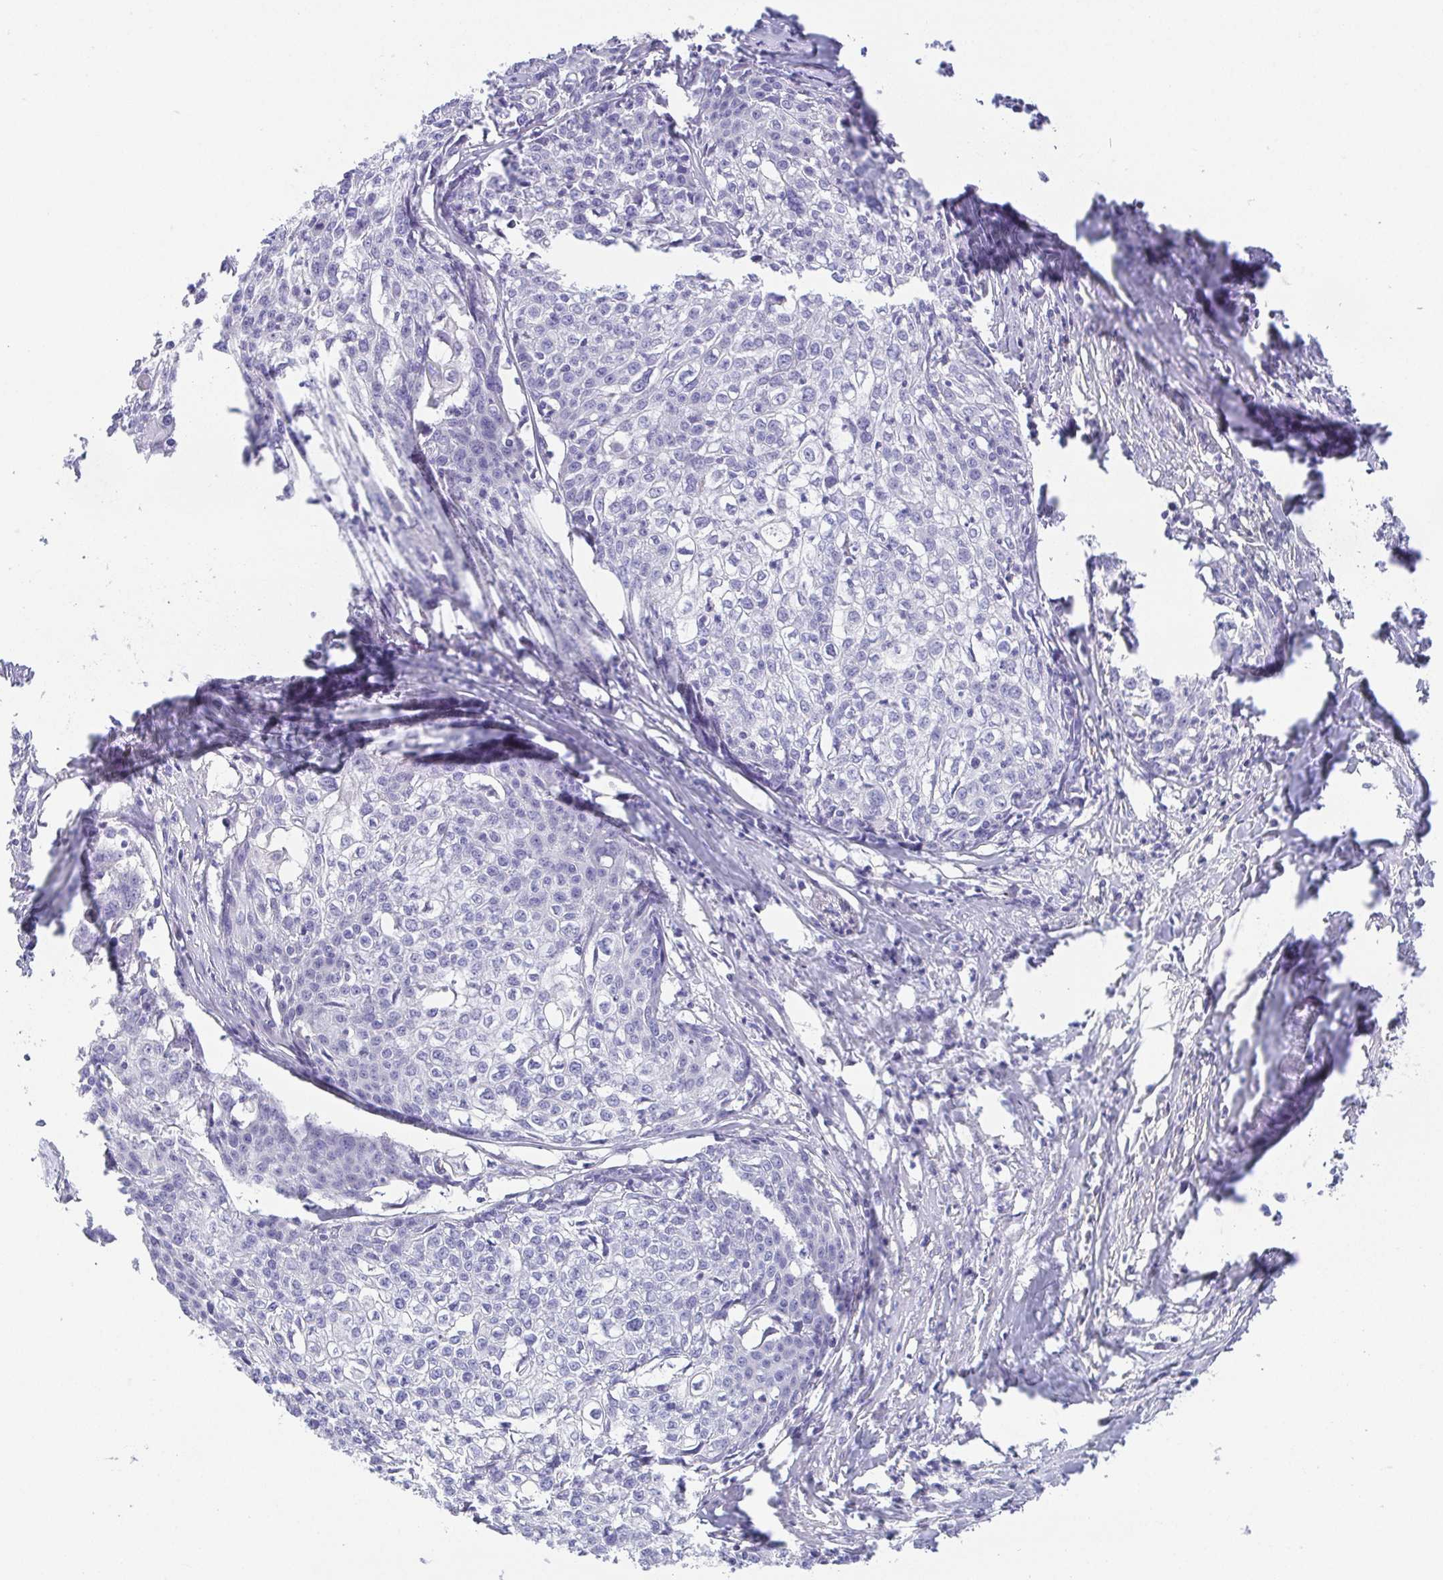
{"staining": {"intensity": "negative", "quantity": "none", "location": "none"}, "tissue": "cervical cancer", "cell_type": "Tumor cells", "image_type": "cancer", "snomed": [{"axis": "morphology", "description": "Squamous cell carcinoma, NOS"}, {"axis": "topography", "description": "Cervix"}], "caption": "Tumor cells are negative for brown protein staining in cervical squamous cell carcinoma.", "gene": "PKDREJ", "patient": {"sex": "female", "age": 39}}